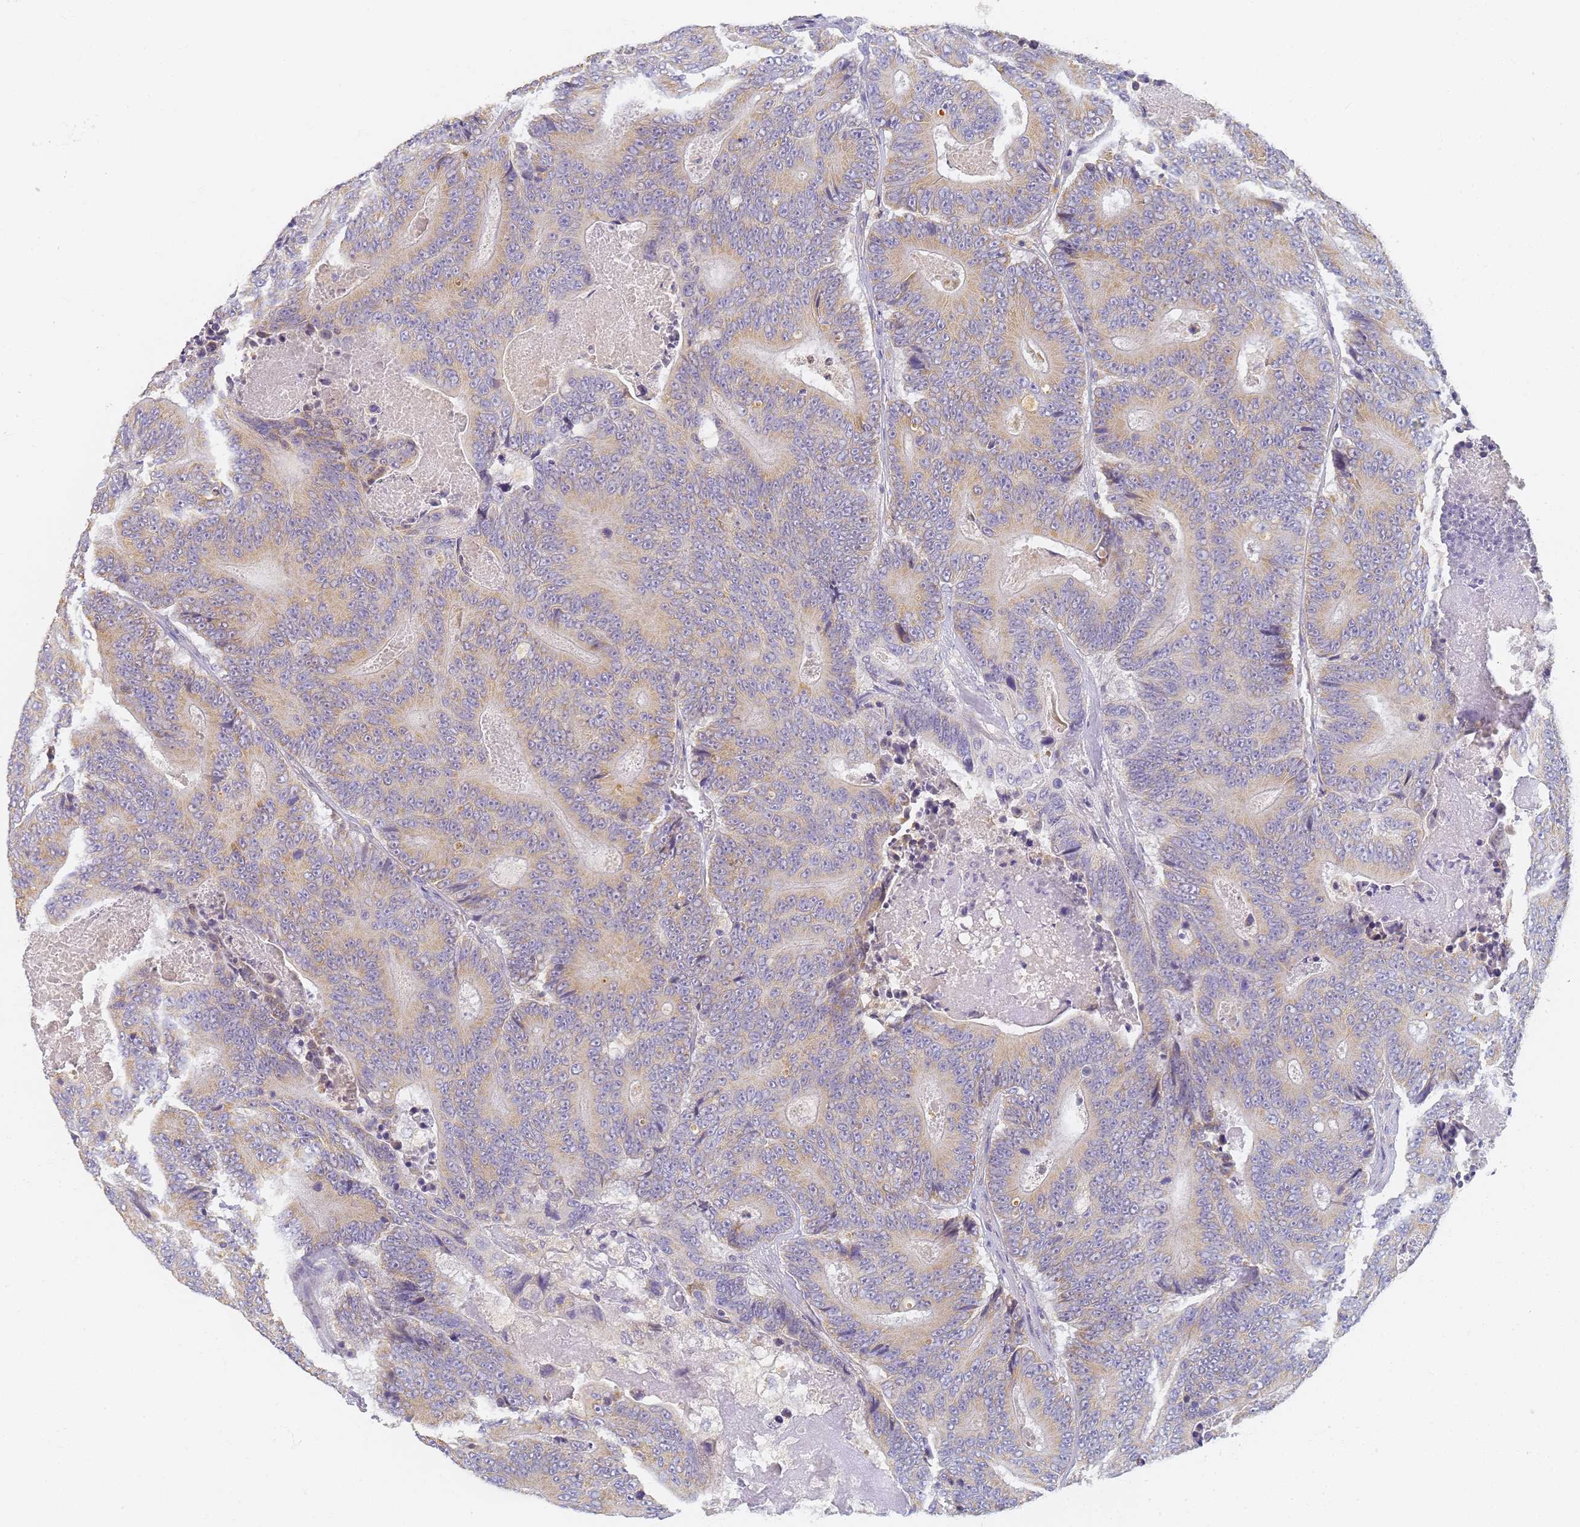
{"staining": {"intensity": "weak", "quantity": ">75%", "location": "cytoplasmic/membranous"}, "tissue": "colorectal cancer", "cell_type": "Tumor cells", "image_type": "cancer", "snomed": [{"axis": "morphology", "description": "Adenocarcinoma, NOS"}, {"axis": "topography", "description": "Colon"}], "caption": "Immunohistochemical staining of colorectal cancer shows low levels of weak cytoplasmic/membranous protein positivity in about >75% of tumor cells.", "gene": "UTP23", "patient": {"sex": "male", "age": 83}}